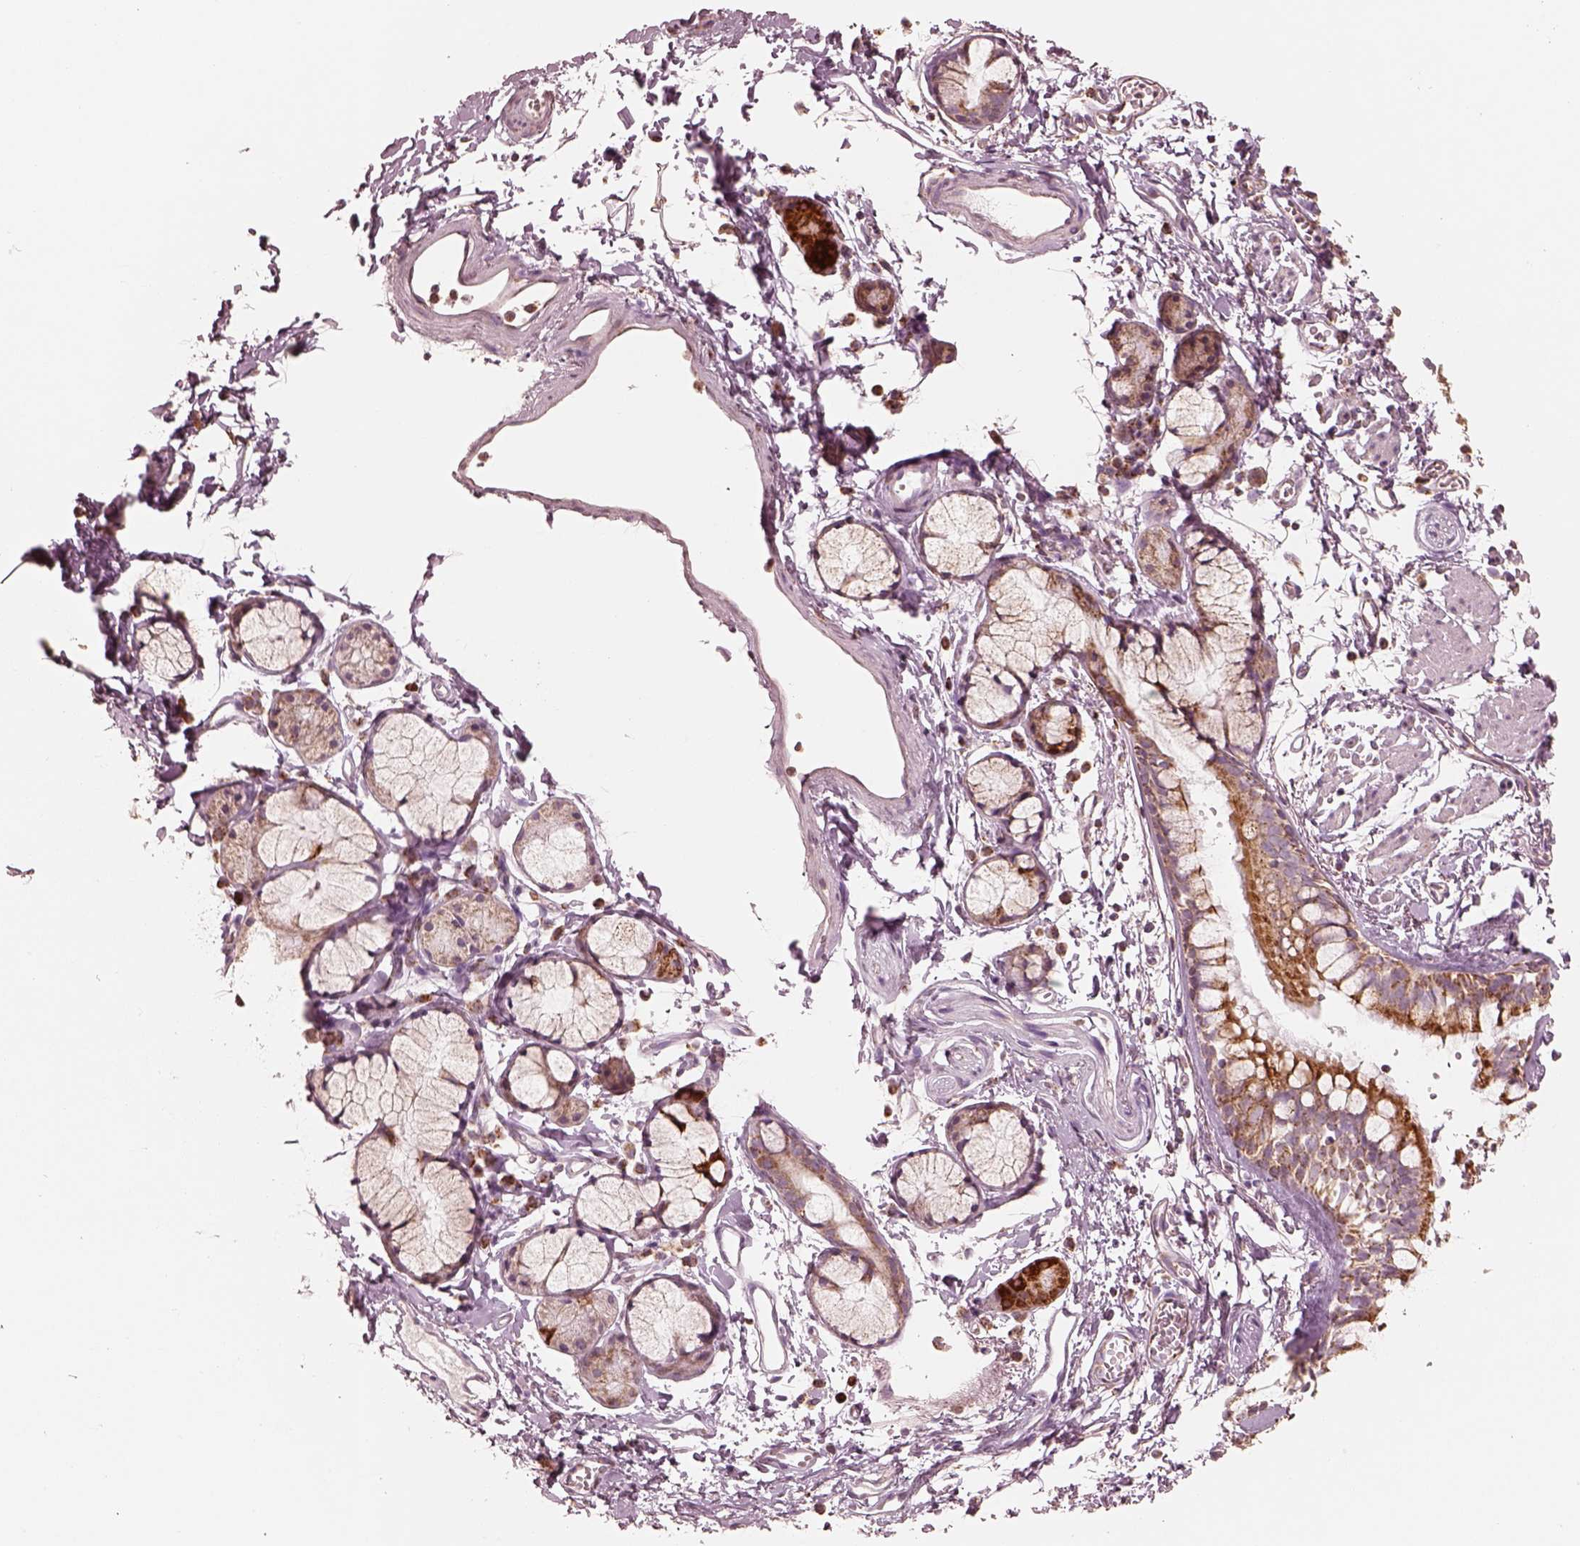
{"staining": {"intensity": "strong", "quantity": ">75%", "location": "cytoplasmic/membranous"}, "tissue": "bronchus", "cell_type": "Respiratory epithelial cells", "image_type": "normal", "snomed": [{"axis": "morphology", "description": "Normal tissue, NOS"}, {"axis": "topography", "description": "Cartilage tissue"}, {"axis": "topography", "description": "Bronchus"}], "caption": "Immunohistochemistry photomicrograph of unremarkable bronchus: human bronchus stained using immunohistochemistry (IHC) displays high levels of strong protein expression localized specifically in the cytoplasmic/membranous of respiratory epithelial cells, appearing as a cytoplasmic/membranous brown color.", "gene": "ENTPD6", "patient": {"sex": "female", "age": 59}}